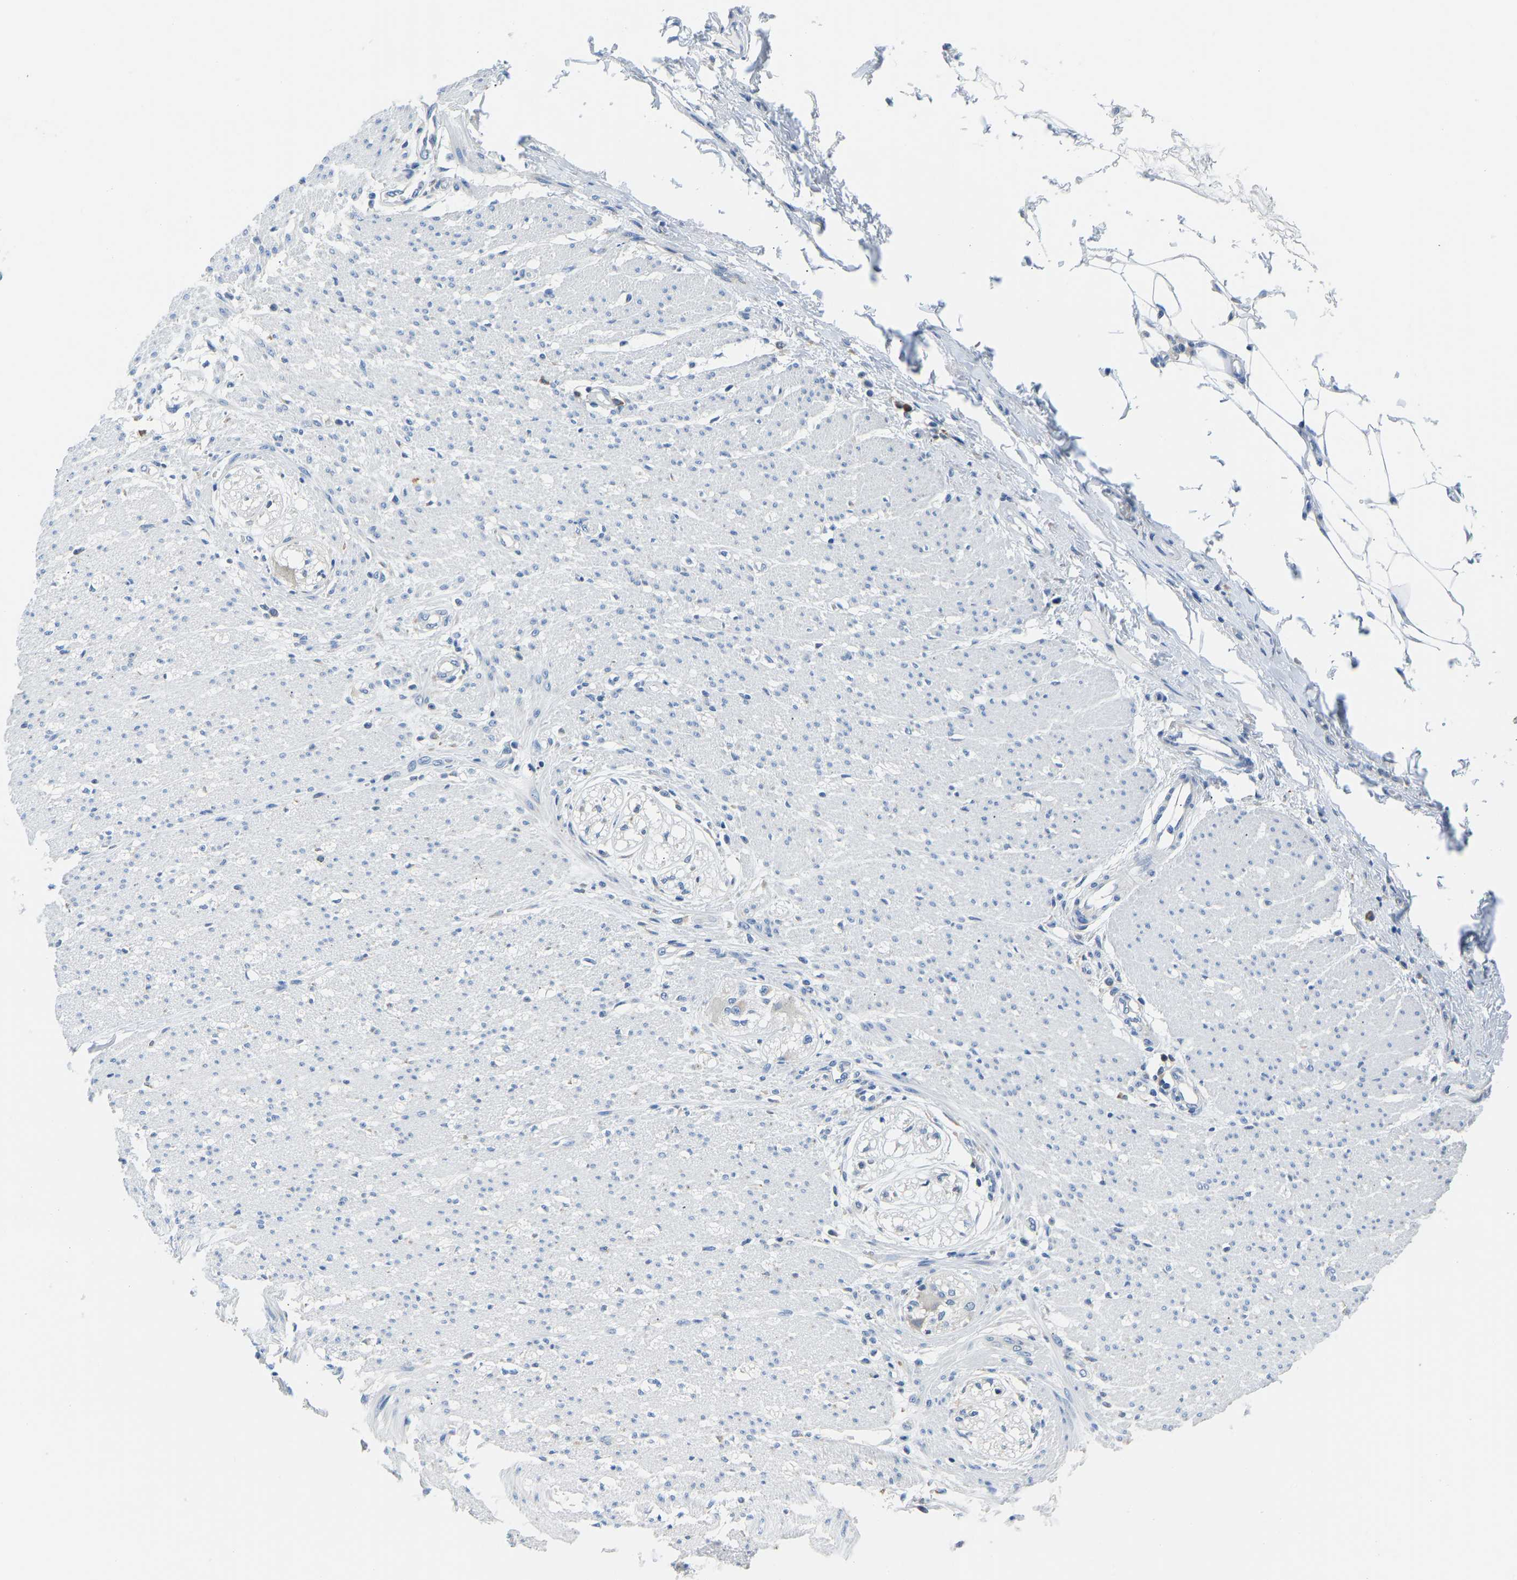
{"staining": {"intensity": "negative", "quantity": "none", "location": "none"}, "tissue": "smooth muscle", "cell_type": "Smooth muscle cells", "image_type": "normal", "snomed": [{"axis": "morphology", "description": "Normal tissue, NOS"}, {"axis": "morphology", "description": "Adenocarcinoma, NOS"}, {"axis": "topography", "description": "Colon"}, {"axis": "topography", "description": "Peripheral nerve tissue"}], "caption": "Smooth muscle stained for a protein using immunohistochemistry (IHC) displays no expression smooth muscle cells.", "gene": "VRK1", "patient": {"sex": "male", "age": 14}}